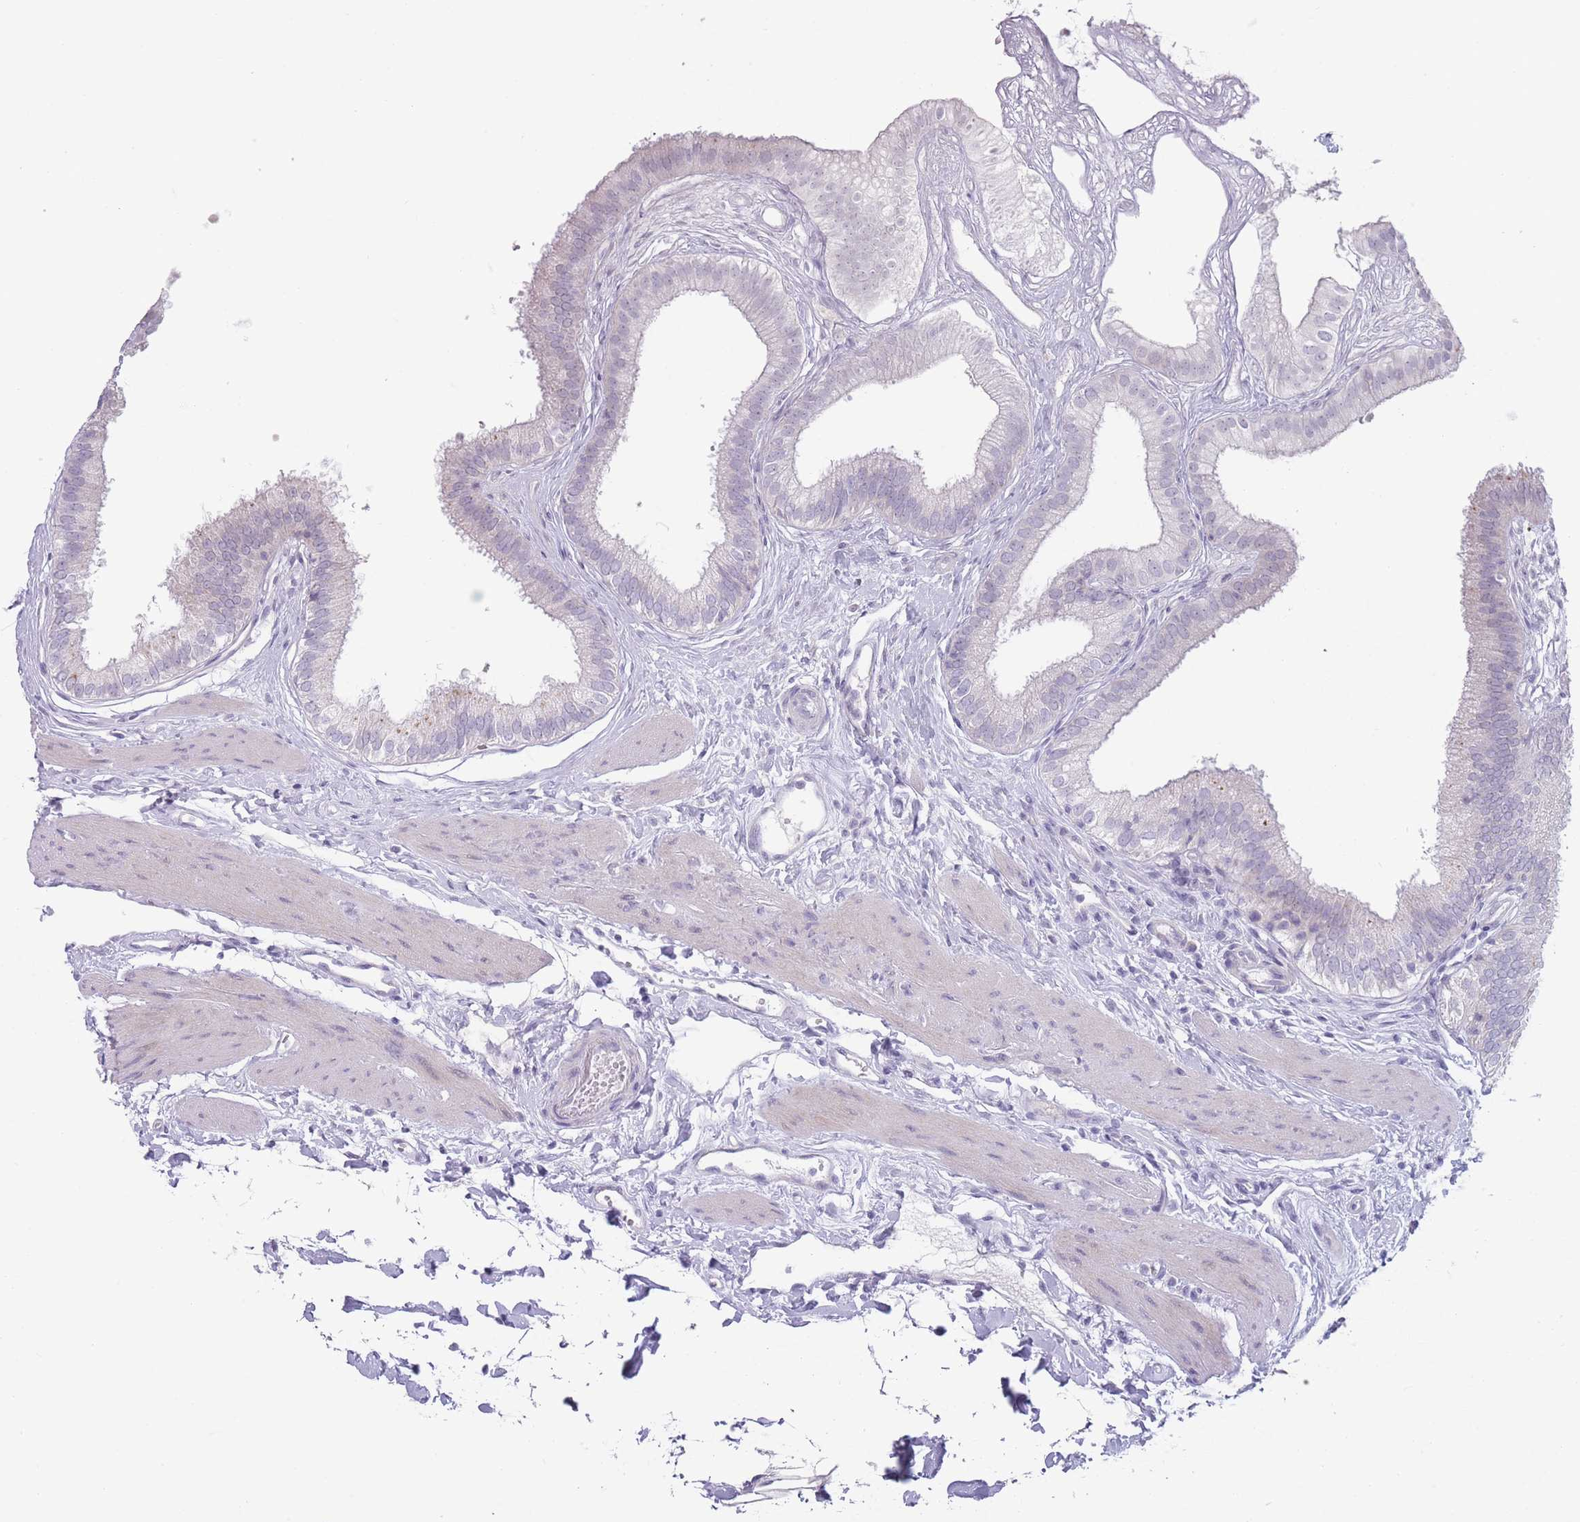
{"staining": {"intensity": "negative", "quantity": "none", "location": "none"}, "tissue": "gallbladder", "cell_type": "Glandular cells", "image_type": "normal", "snomed": [{"axis": "morphology", "description": "Normal tissue, NOS"}, {"axis": "topography", "description": "Gallbladder"}], "caption": "The photomicrograph demonstrates no staining of glandular cells in normal gallbladder. (DAB (3,3'-diaminobenzidine) immunohistochemistry with hematoxylin counter stain).", "gene": "PAIP2B", "patient": {"sex": "female", "age": 54}}